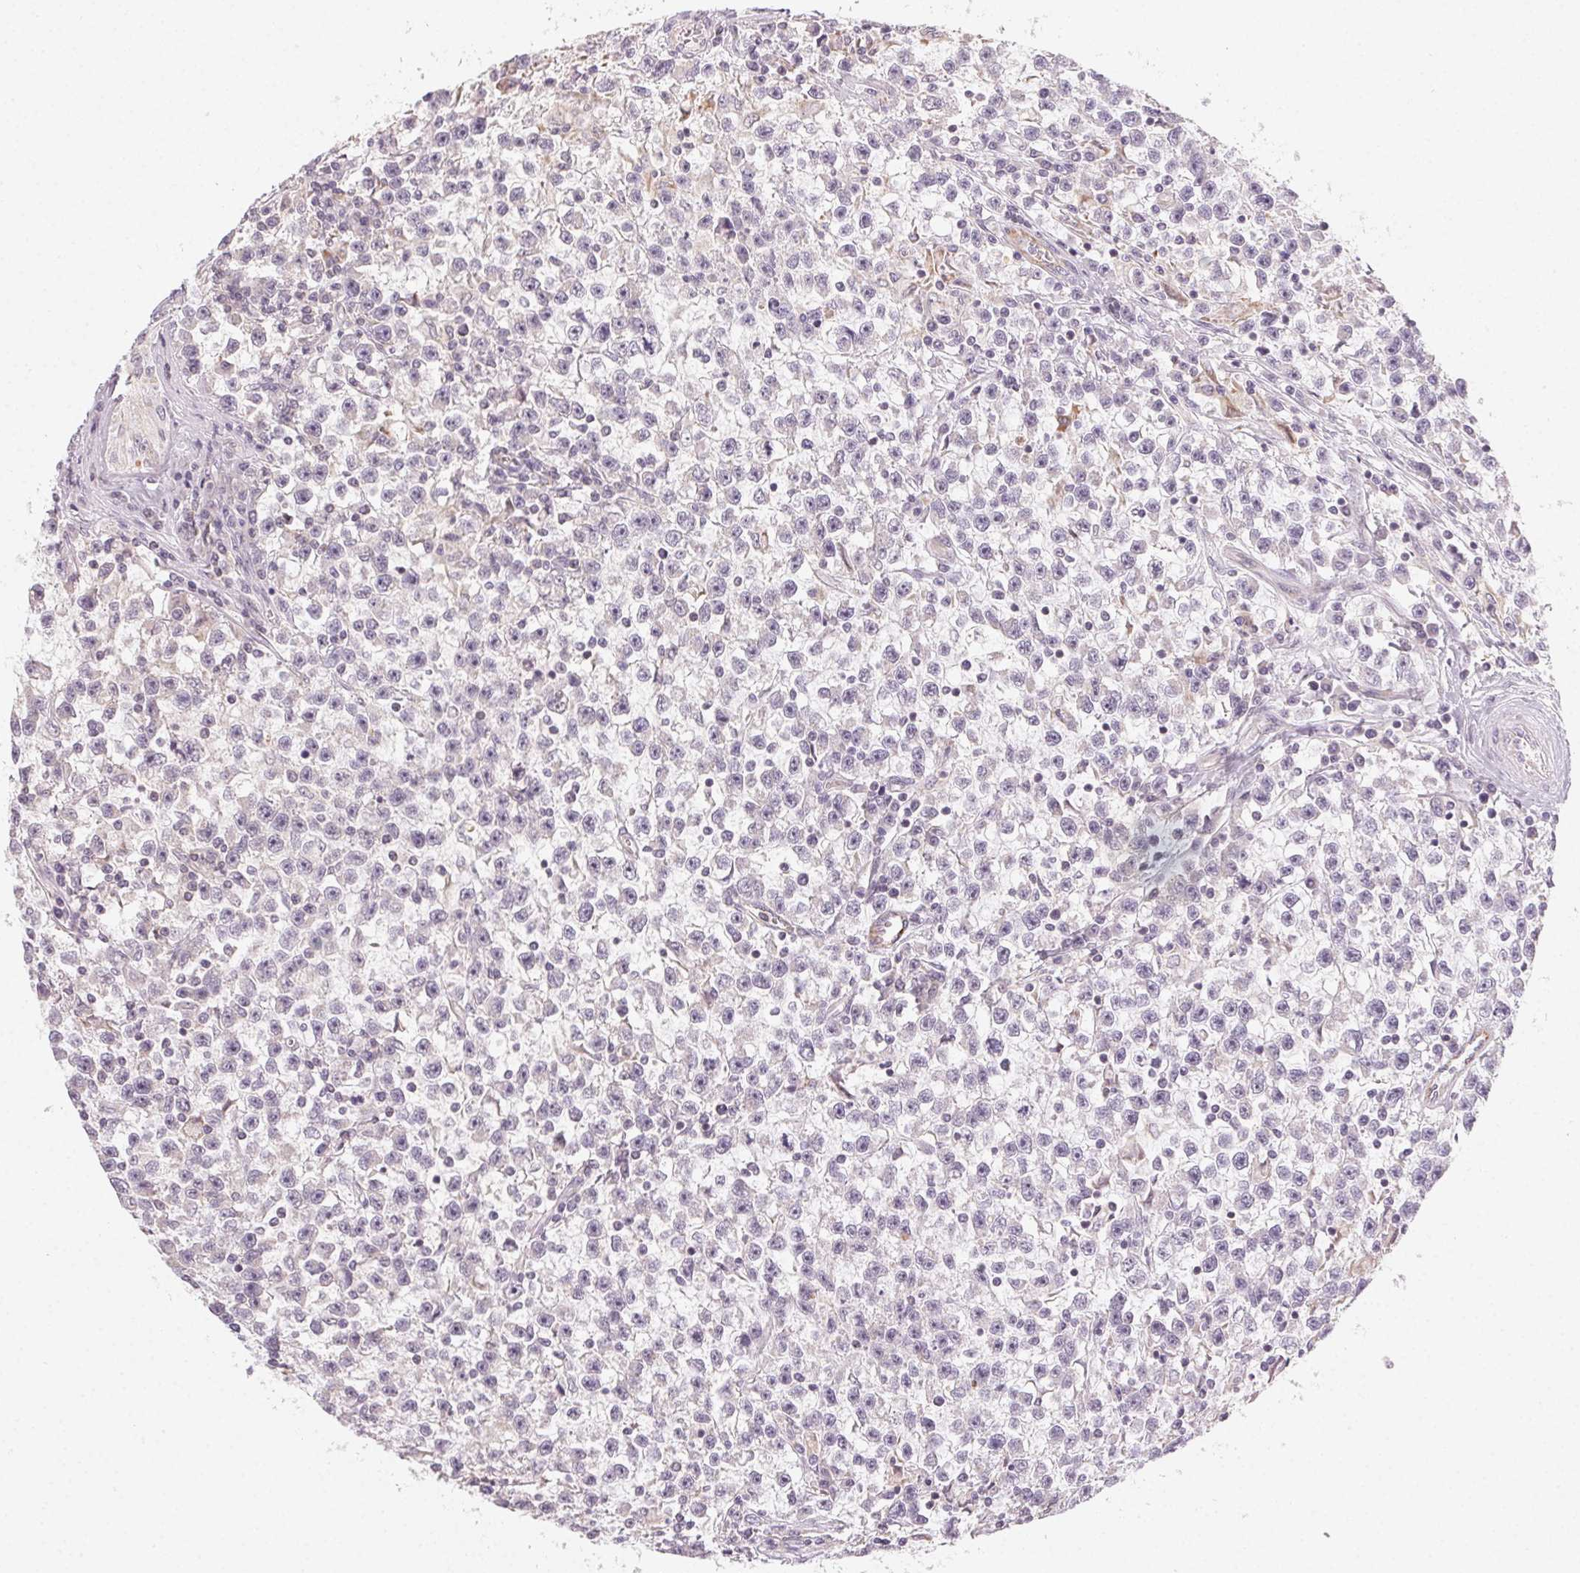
{"staining": {"intensity": "negative", "quantity": "none", "location": "none"}, "tissue": "testis cancer", "cell_type": "Tumor cells", "image_type": "cancer", "snomed": [{"axis": "morphology", "description": "Seminoma, NOS"}, {"axis": "topography", "description": "Testis"}], "caption": "Micrograph shows no significant protein staining in tumor cells of testis seminoma.", "gene": "NCOA4", "patient": {"sex": "male", "age": 31}}